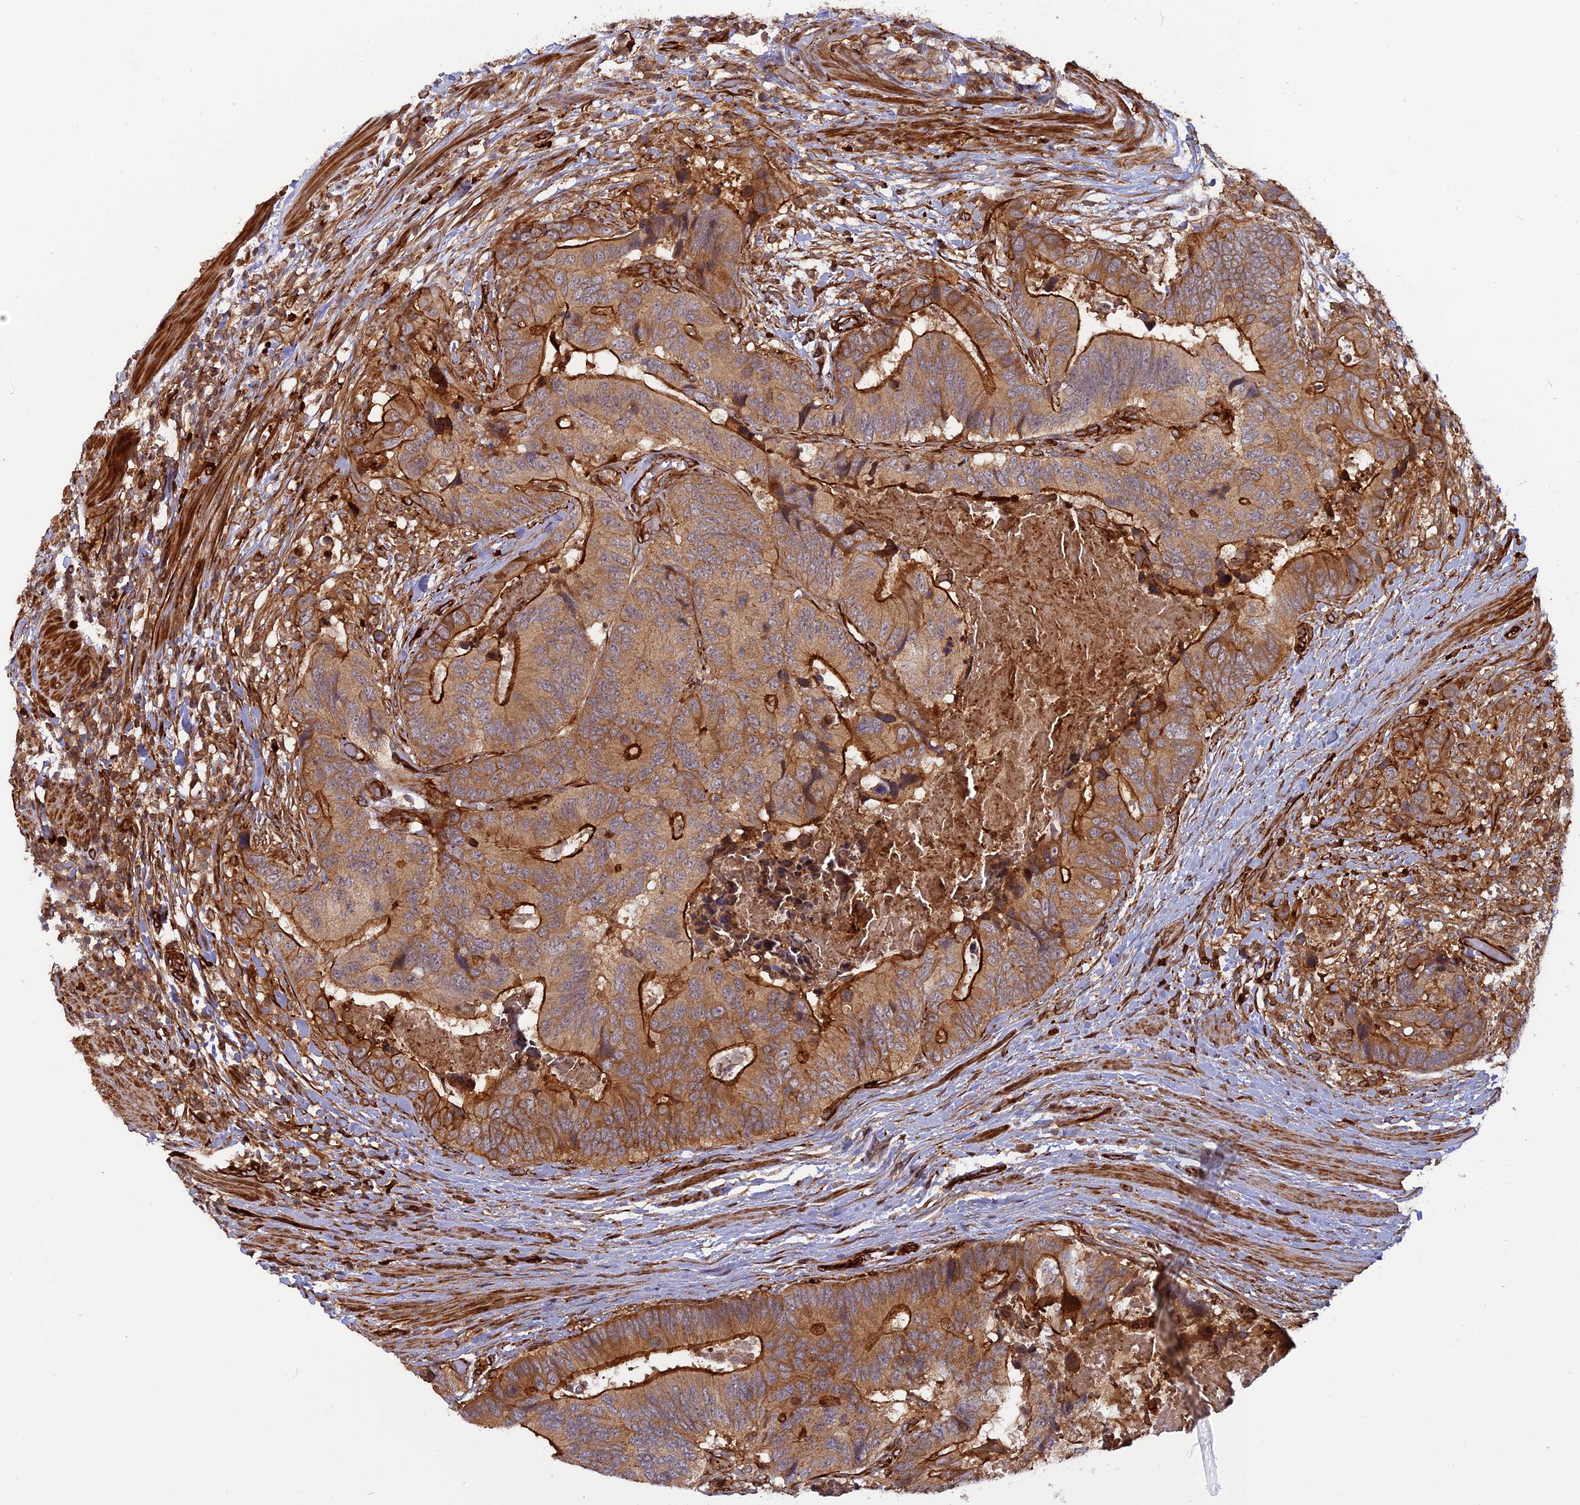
{"staining": {"intensity": "strong", "quantity": ">75%", "location": "cytoplasmic/membranous"}, "tissue": "colorectal cancer", "cell_type": "Tumor cells", "image_type": "cancer", "snomed": [{"axis": "morphology", "description": "Adenocarcinoma, NOS"}, {"axis": "topography", "description": "Colon"}], "caption": "Immunohistochemistry (IHC) (DAB (3,3'-diaminobenzidine)) staining of colorectal cancer (adenocarcinoma) reveals strong cytoplasmic/membranous protein expression in approximately >75% of tumor cells.", "gene": "PHLDB3", "patient": {"sex": "male", "age": 84}}